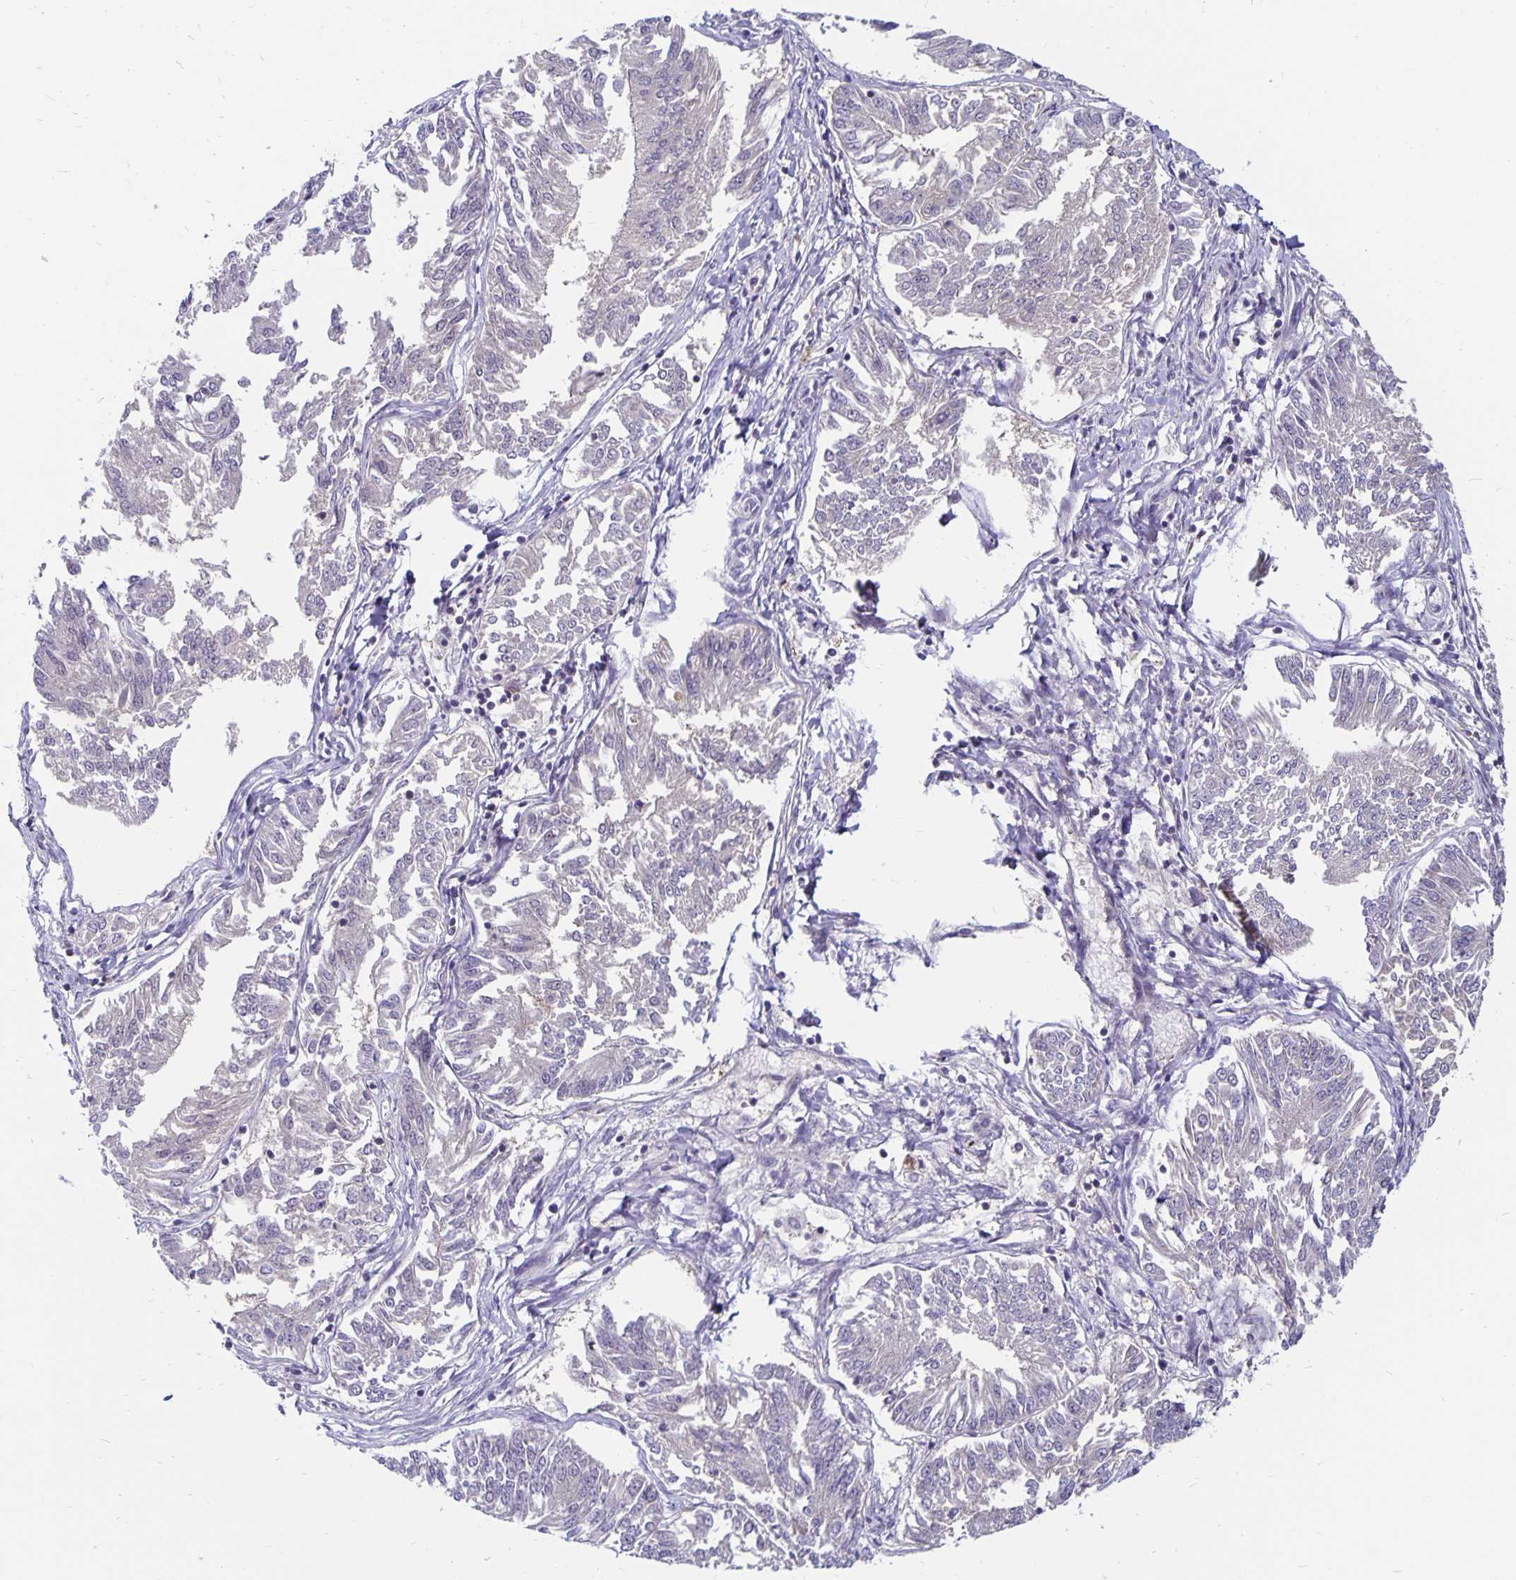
{"staining": {"intensity": "negative", "quantity": "none", "location": "none"}, "tissue": "endometrial cancer", "cell_type": "Tumor cells", "image_type": "cancer", "snomed": [{"axis": "morphology", "description": "Adenocarcinoma, NOS"}, {"axis": "topography", "description": "Endometrium"}], "caption": "Human endometrial cancer stained for a protein using immunohistochemistry (IHC) displays no expression in tumor cells.", "gene": "EXOC6B", "patient": {"sex": "female", "age": 58}}